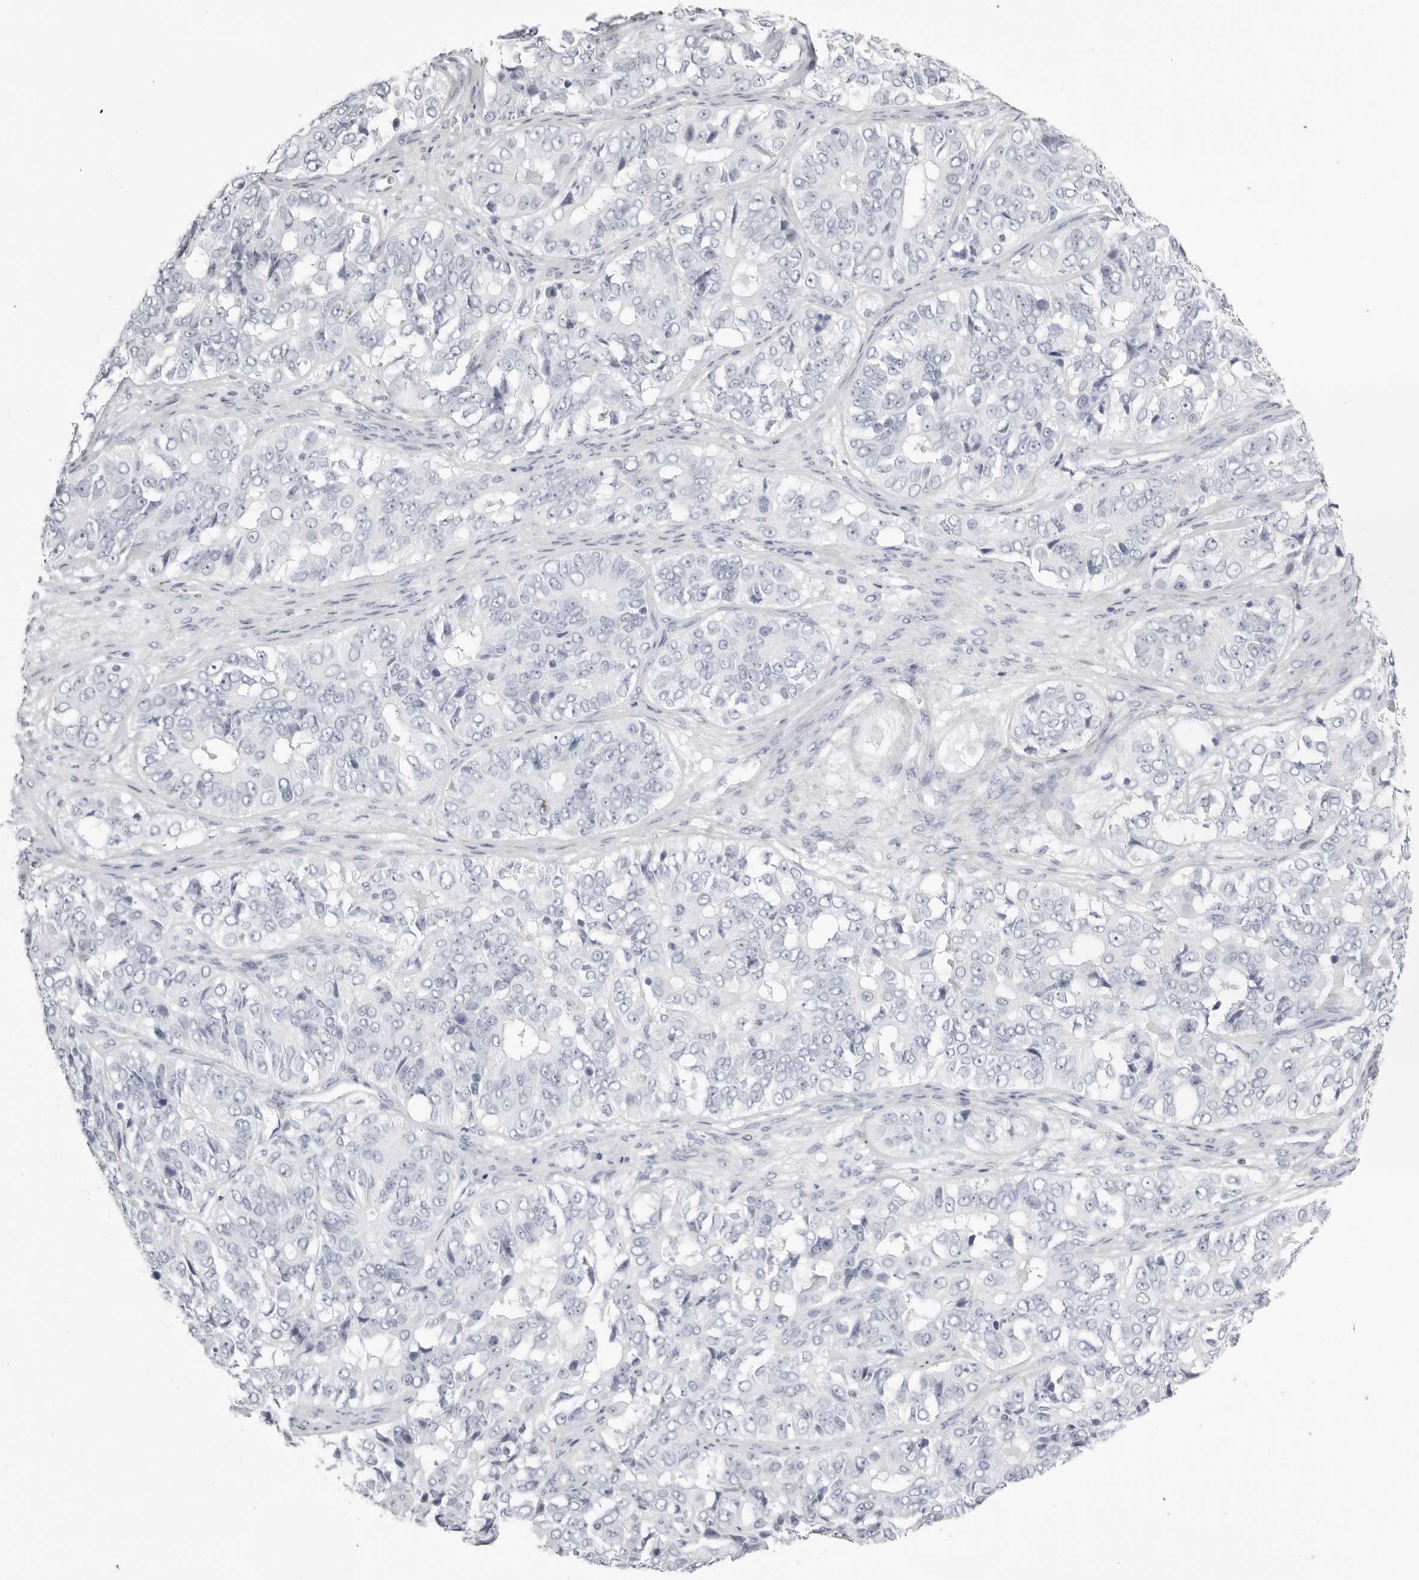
{"staining": {"intensity": "negative", "quantity": "none", "location": "none"}, "tissue": "ovarian cancer", "cell_type": "Tumor cells", "image_type": "cancer", "snomed": [{"axis": "morphology", "description": "Carcinoma, endometroid"}, {"axis": "topography", "description": "Ovary"}], "caption": "This image is of ovarian cancer (endometroid carcinoma) stained with IHC to label a protein in brown with the nuclei are counter-stained blue. There is no staining in tumor cells.", "gene": "KLK9", "patient": {"sex": "female", "age": 51}}